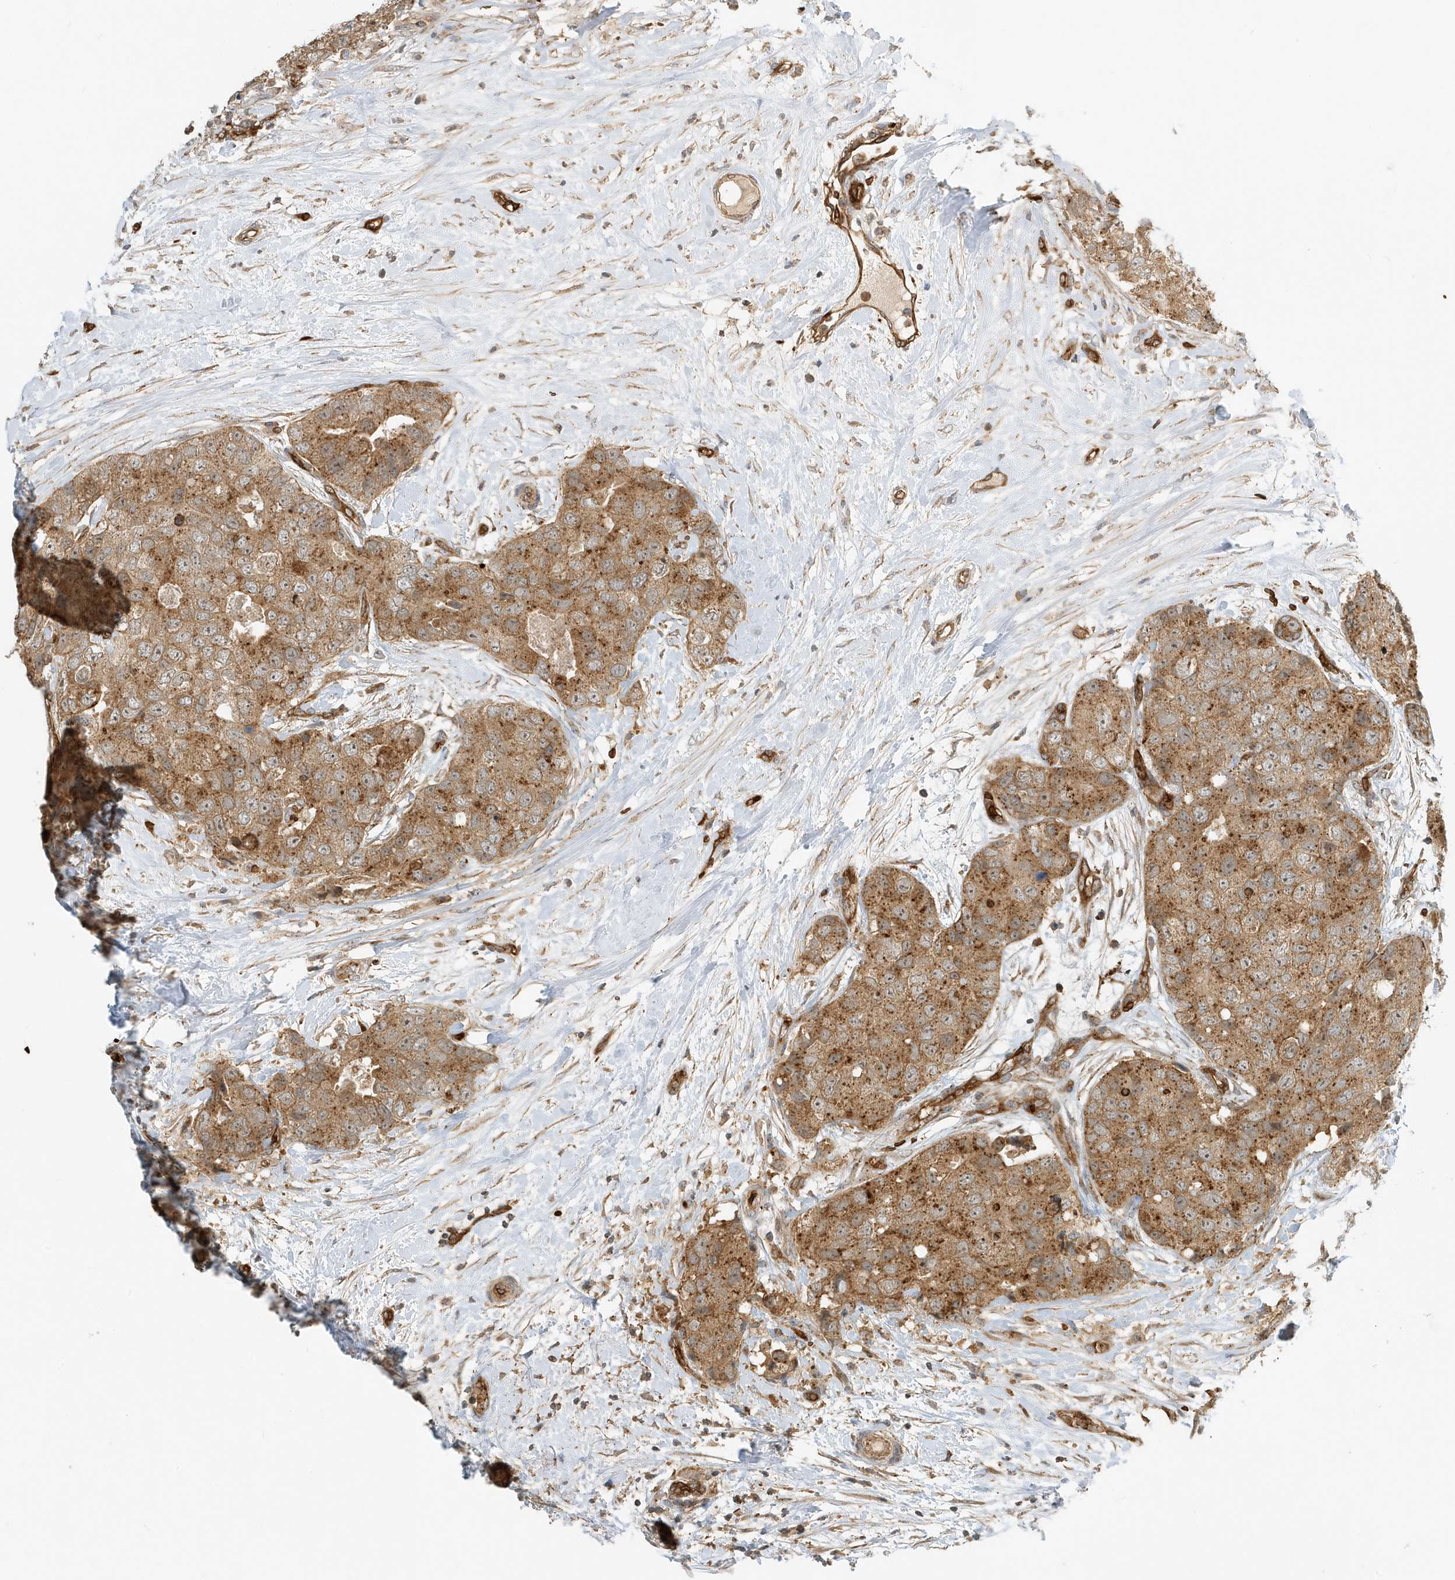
{"staining": {"intensity": "moderate", "quantity": ">75%", "location": "cytoplasmic/membranous,nuclear"}, "tissue": "breast cancer", "cell_type": "Tumor cells", "image_type": "cancer", "snomed": [{"axis": "morphology", "description": "Duct carcinoma"}, {"axis": "topography", "description": "Breast"}], "caption": "The micrograph demonstrates immunohistochemical staining of breast cancer (invasive ductal carcinoma). There is moderate cytoplasmic/membranous and nuclear positivity is appreciated in about >75% of tumor cells.", "gene": "FYCO1", "patient": {"sex": "female", "age": 62}}